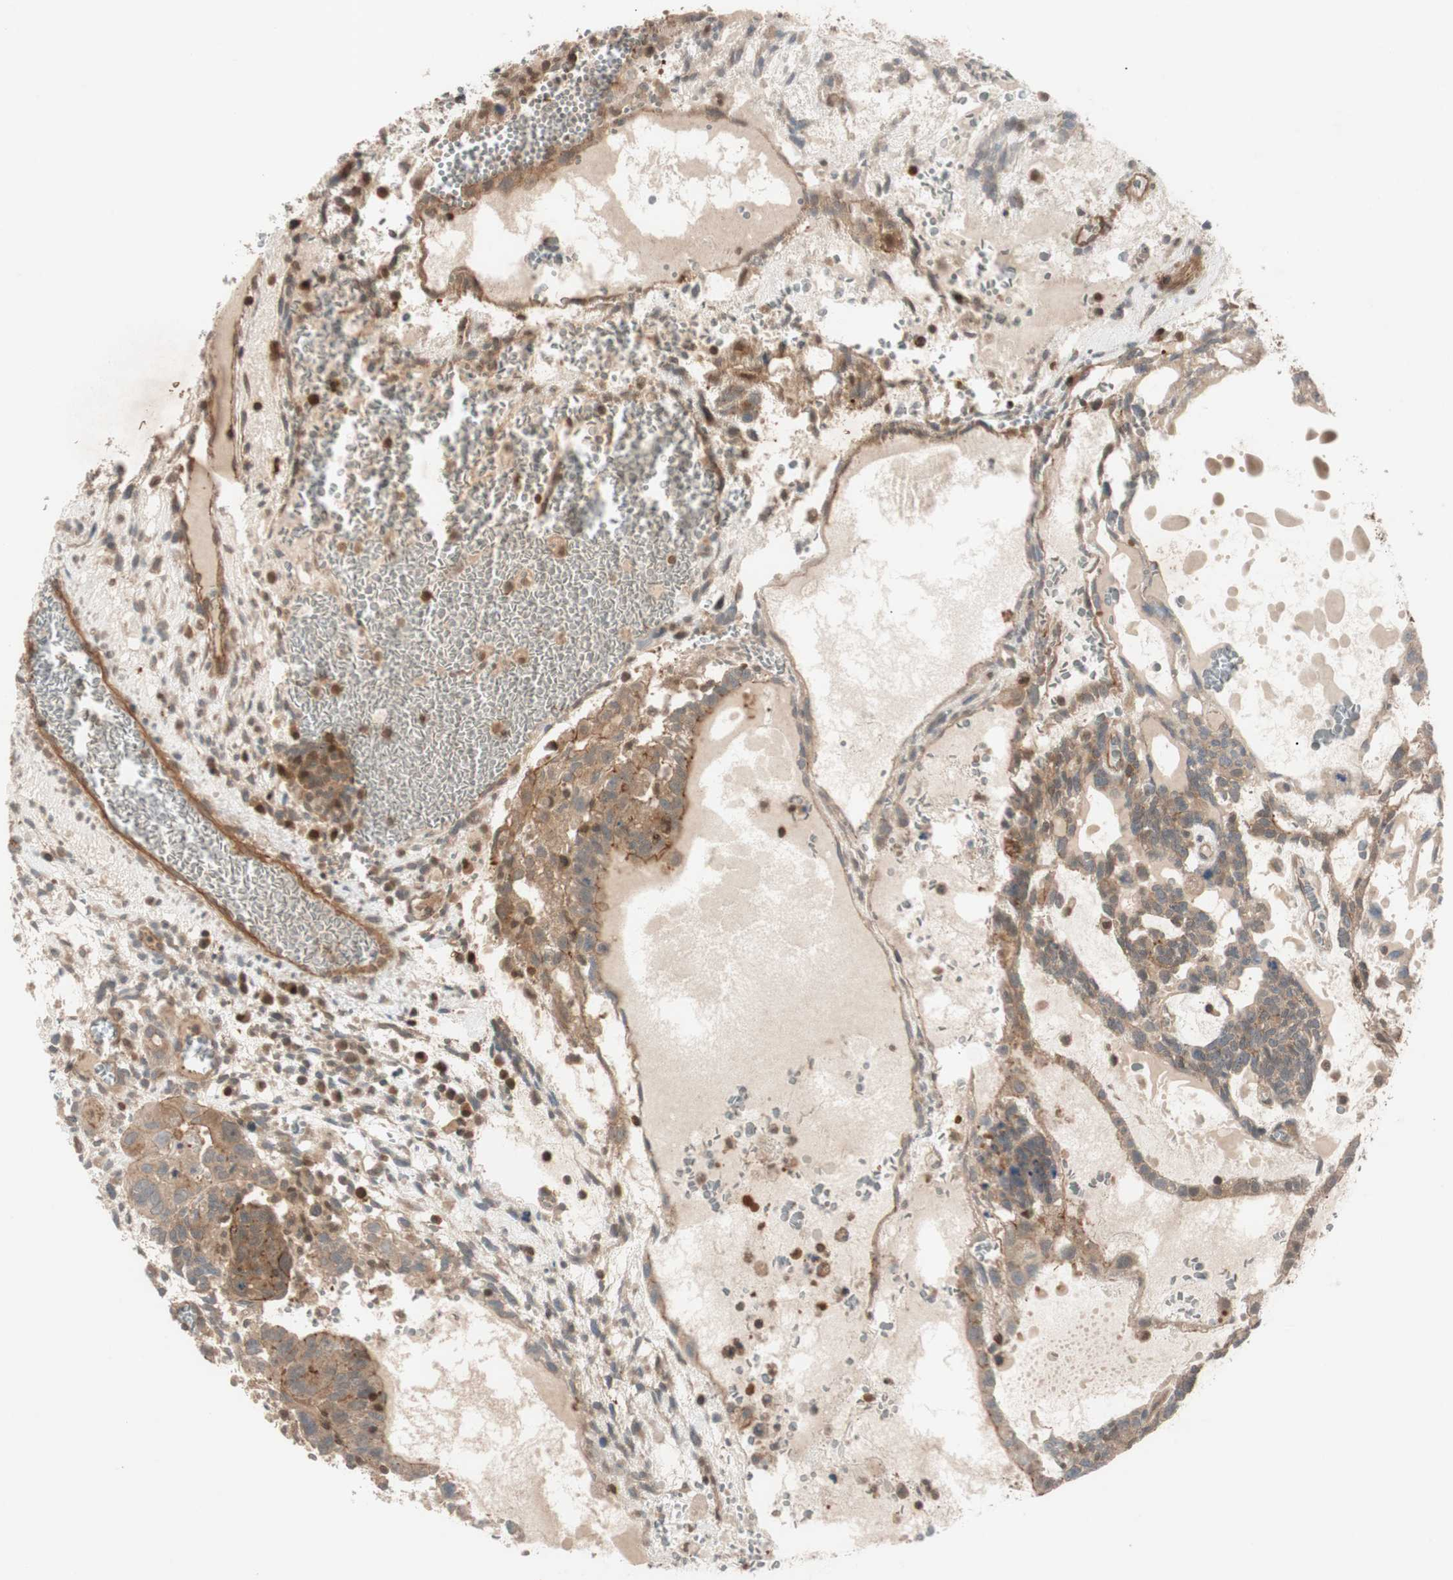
{"staining": {"intensity": "moderate", "quantity": ">75%", "location": "cytoplasmic/membranous"}, "tissue": "testis cancer", "cell_type": "Tumor cells", "image_type": "cancer", "snomed": [{"axis": "morphology", "description": "Seminoma, NOS"}, {"axis": "morphology", "description": "Carcinoma, Embryonal, NOS"}, {"axis": "topography", "description": "Testis"}], "caption": "Immunohistochemistry image of neoplastic tissue: human testis cancer stained using immunohistochemistry (IHC) demonstrates medium levels of moderate protein expression localized specifically in the cytoplasmic/membranous of tumor cells, appearing as a cytoplasmic/membranous brown color.", "gene": "EPHA8", "patient": {"sex": "male", "age": 52}}